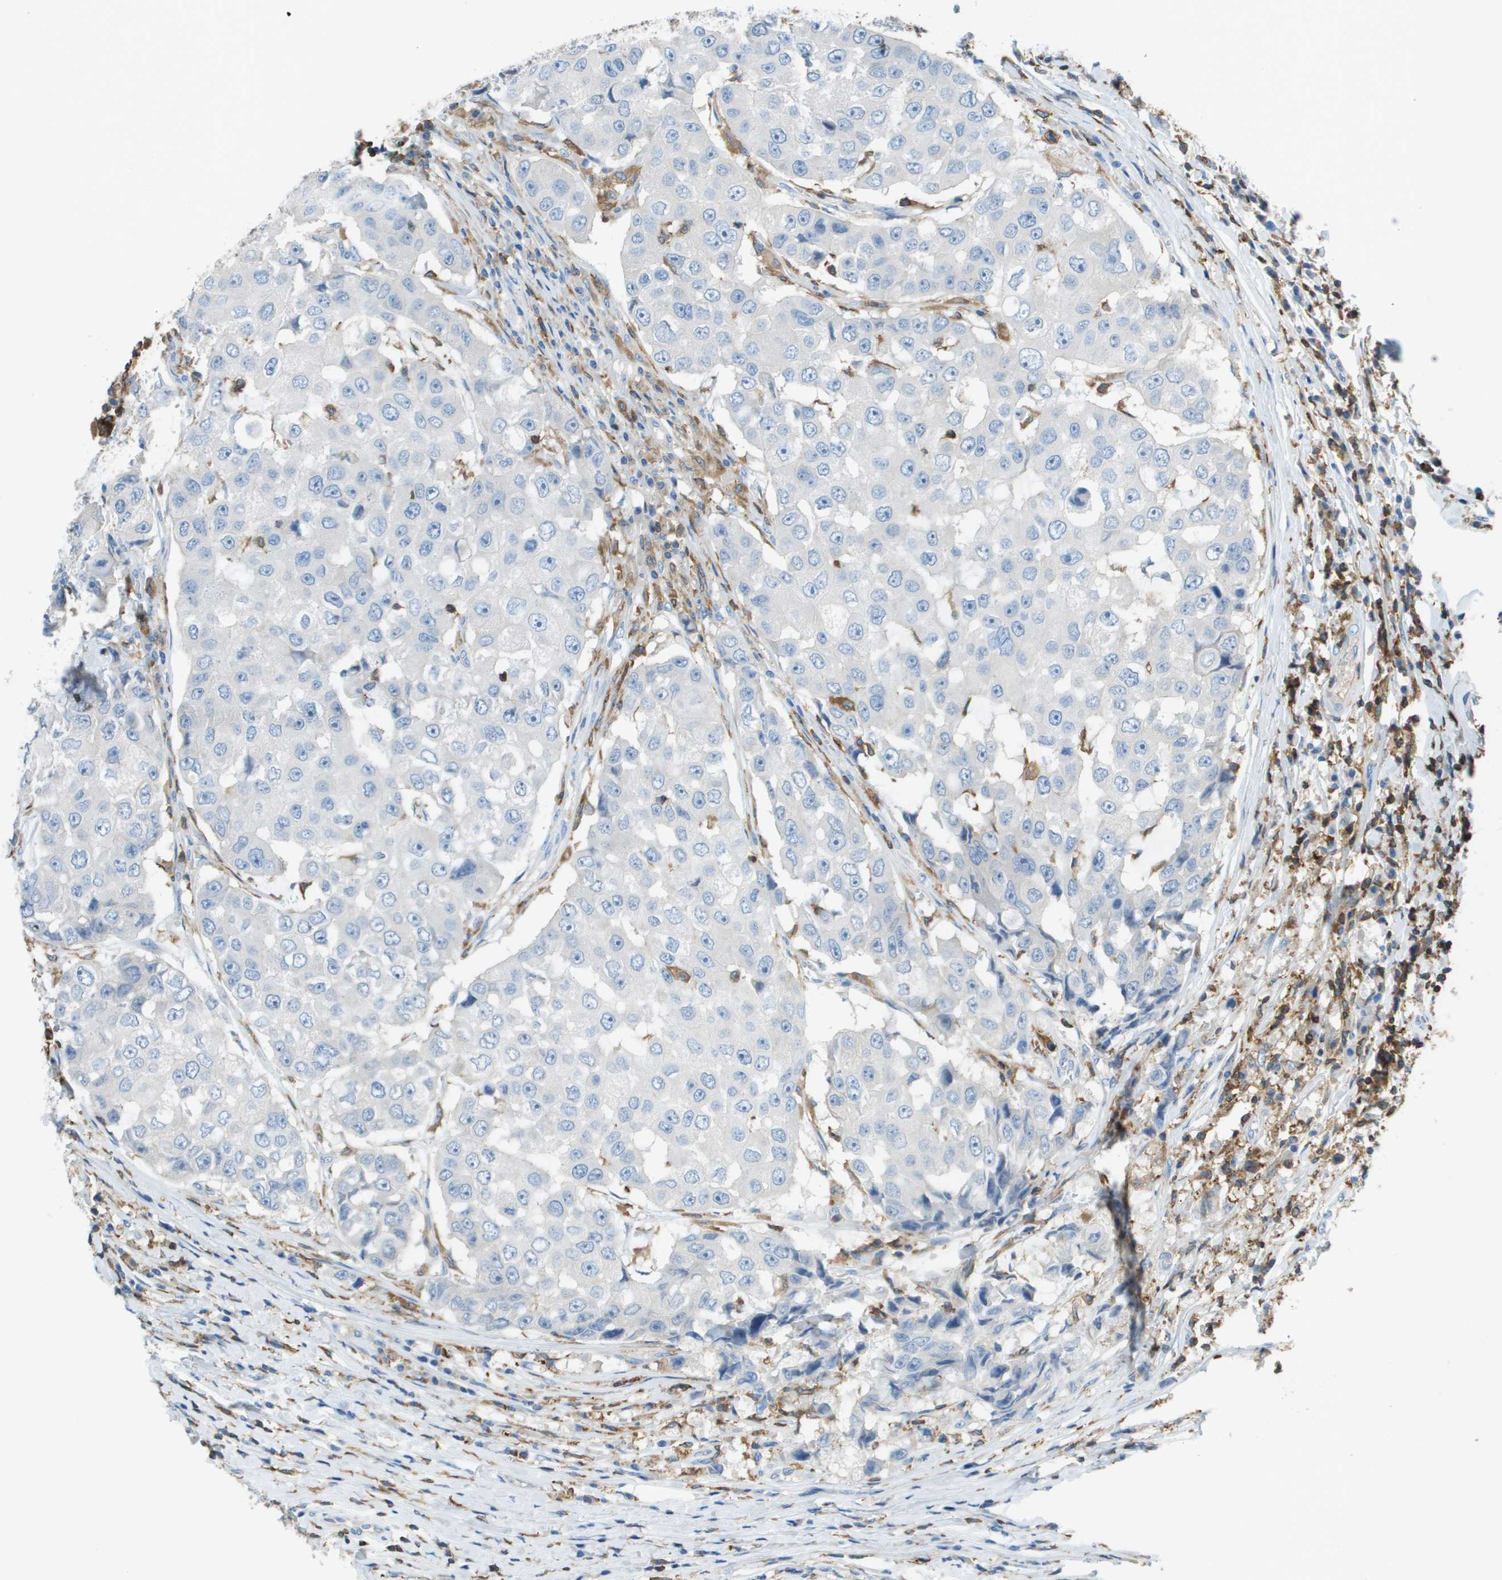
{"staining": {"intensity": "negative", "quantity": "none", "location": "none"}, "tissue": "breast cancer", "cell_type": "Tumor cells", "image_type": "cancer", "snomed": [{"axis": "morphology", "description": "Duct carcinoma"}, {"axis": "topography", "description": "Breast"}], "caption": "Breast cancer (infiltrating ductal carcinoma) was stained to show a protein in brown. There is no significant staining in tumor cells. (DAB IHC with hematoxylin counter stain).", "gene": "APBB1IP", "patient": {"sex": "female", "age": 27}}